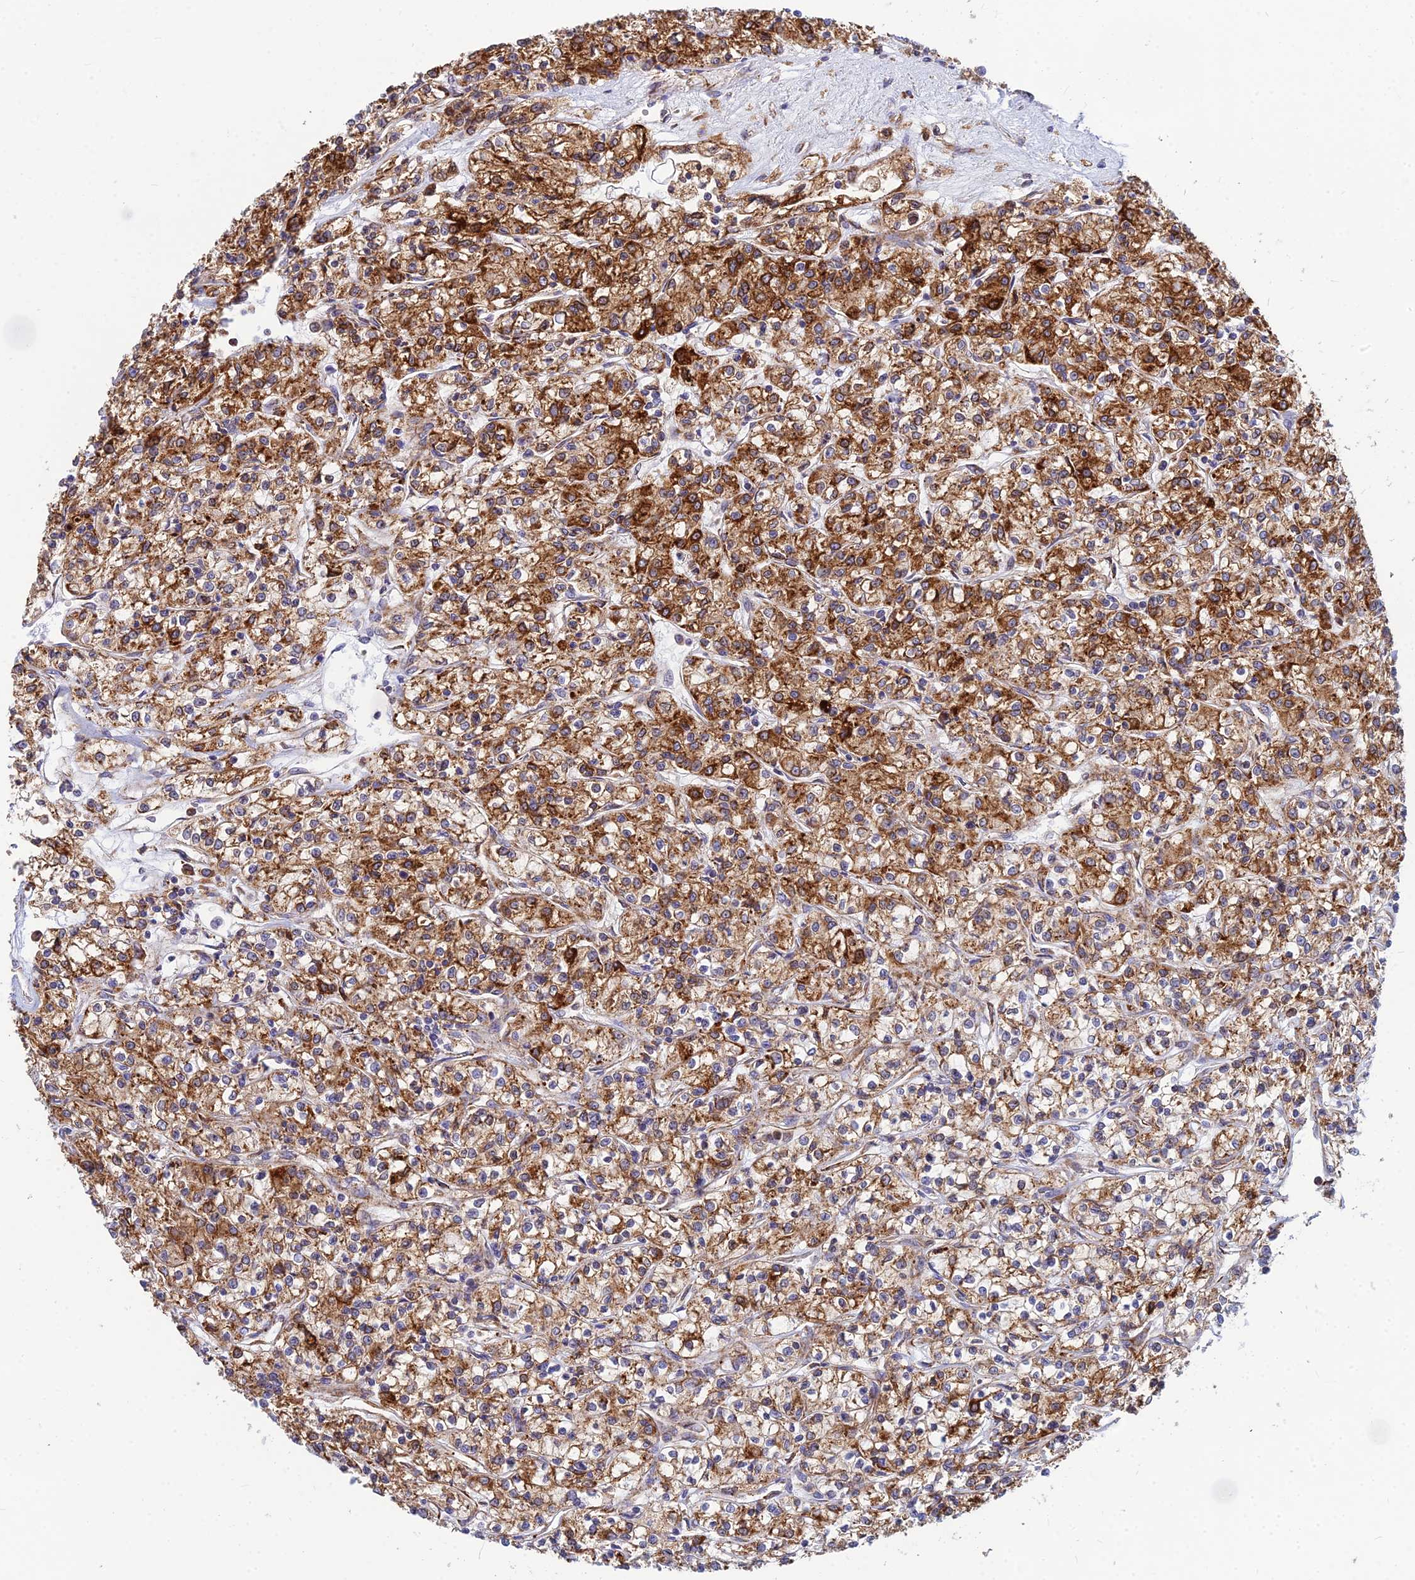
{"staining": {"intensity": "strong", "quantity": ">75%", "location": "cytoplasmic/membranous"}, "tissue": "renal cancer", "cell_type": "Tumor cells", "image_type": "cancer", "snomed": [{"axis": "morphology", "description": "Adenocarcinoma, NOS"}, {"axis": "topography", "description": "Kidney"}], "caption": "Tumor cells display high levels of strong cytoplasmic/membranous positivity in about >75% of cells in human renal cancer (adenocarcinoma).", "gene": "CCT6B", "patient": {"sex": "female", "age": 59}}